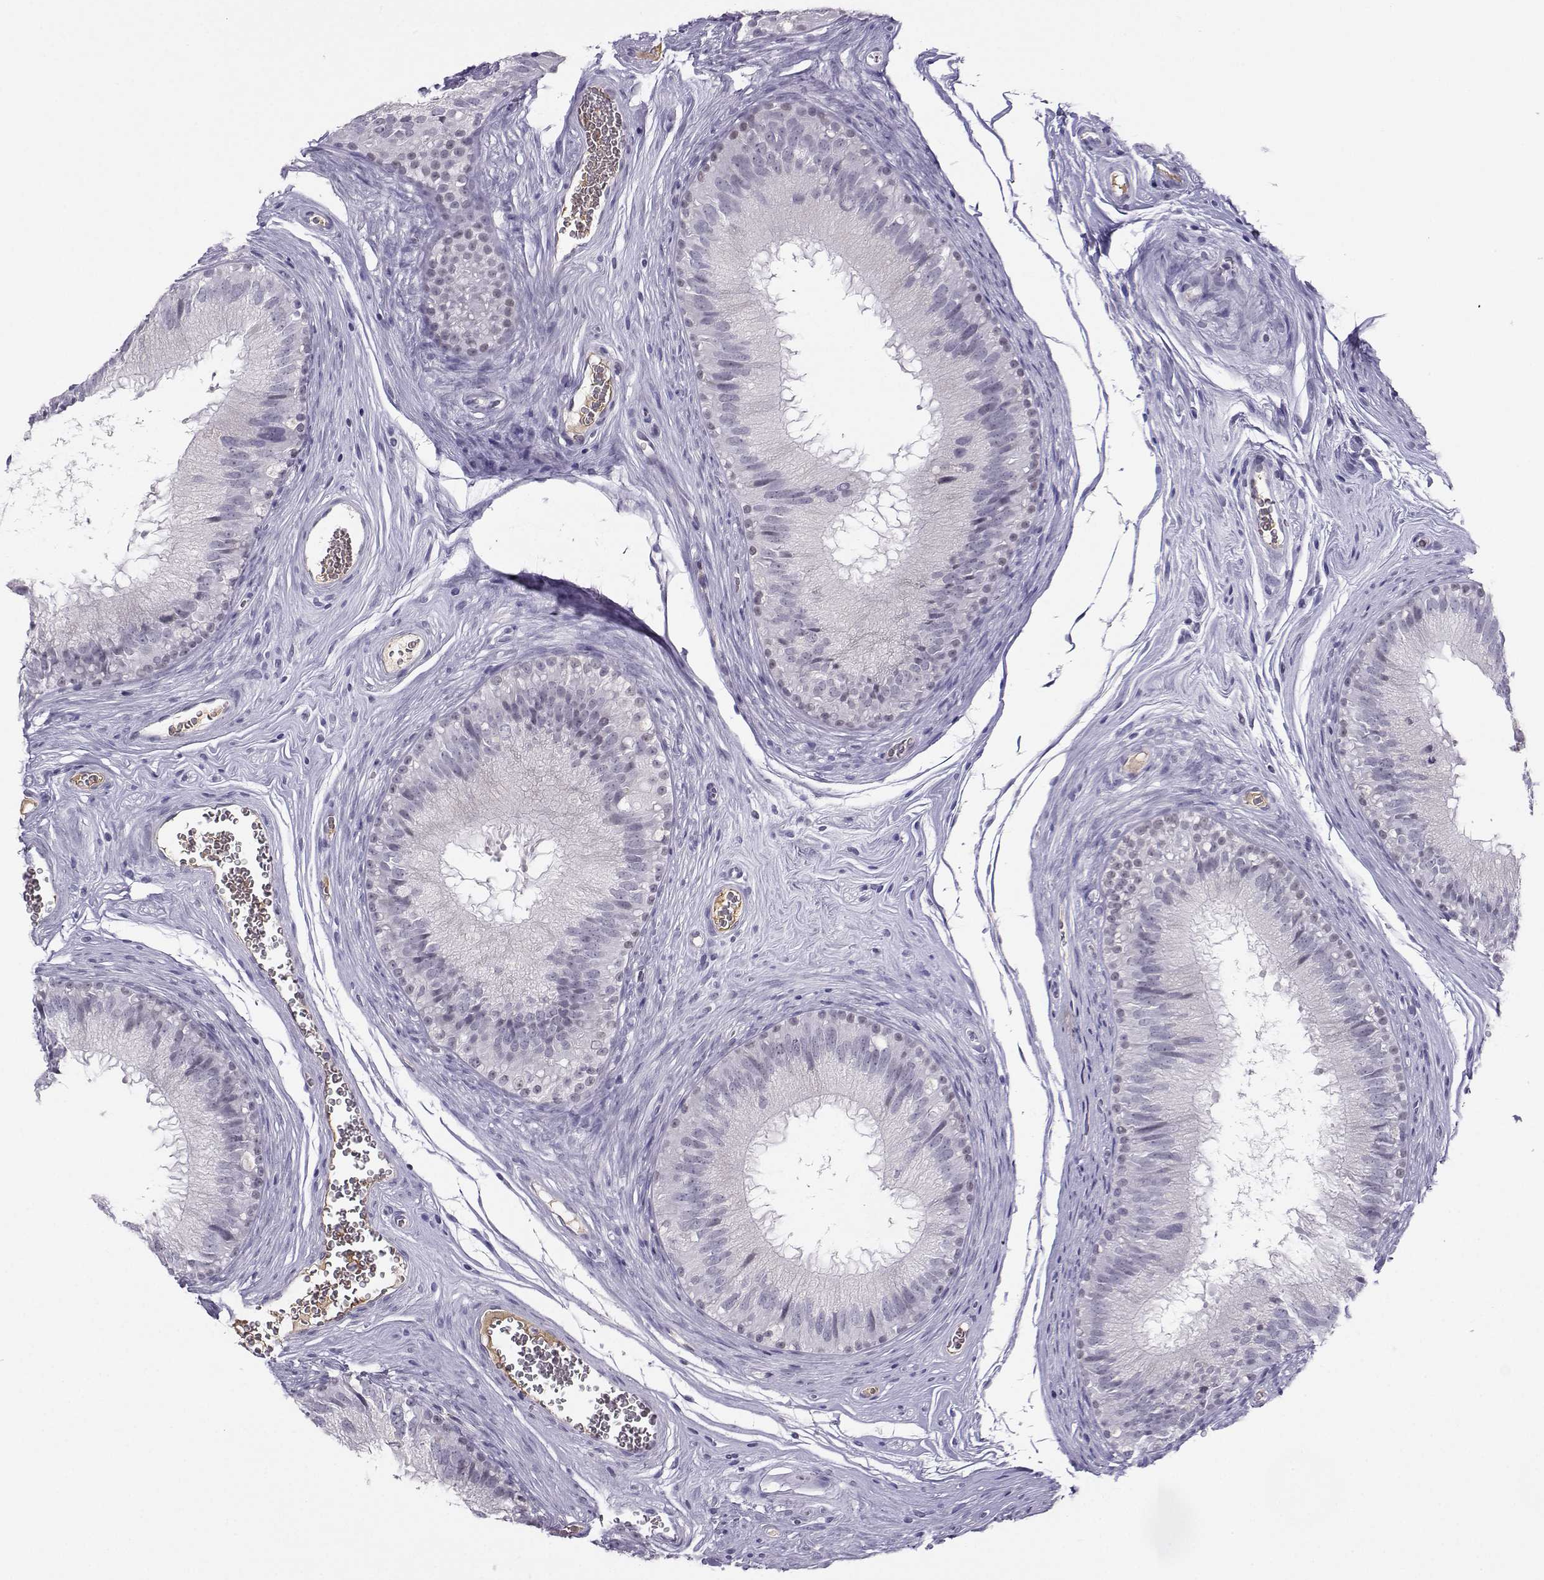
{"staining": {"intensity": "negative", "quantity": "none", "location": "none"}, "tissue": "epididymis", "cell_type": "Glandular cells", "image_type": "normal", "snomed": [{"axis": "morphology", "description": "Normal tissue, NOS"}, {"axis": "topography", "description": "Epididymis"}], "caption": "This micrograph is of normal epididymis stained with immunohistochemistry (IHC) to label a protein in brown with the nuclei are counter-stained blue. There is no positivity in glandular cells.", "gene": "LHX1", "patient": {"sex": "male", "age": 37}}